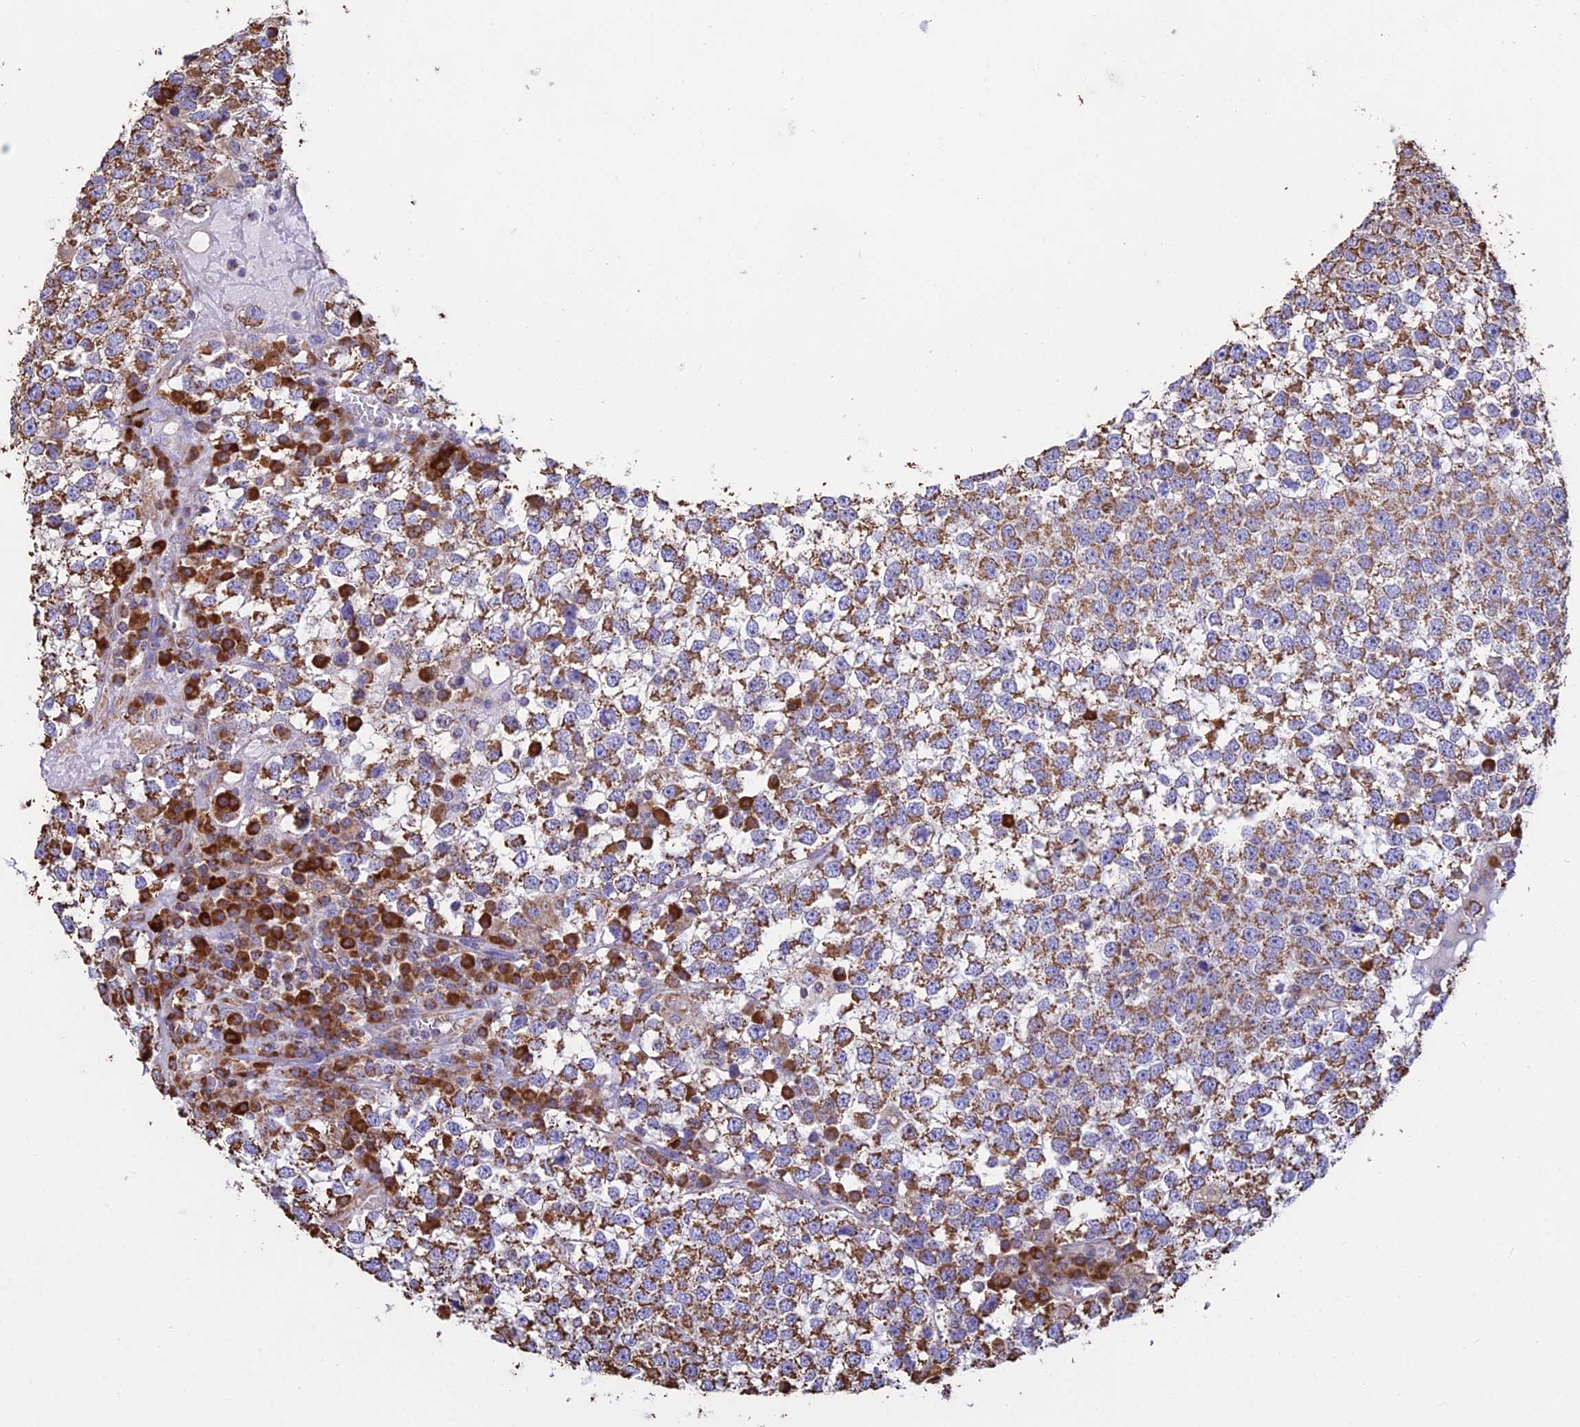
{"staining": {"intensity": "moderate", "quantity": ">75%", "location": "cytoplasmic/membranous"}, "tissue": "testis cancer", "cell_type": "Tumor cells", "image_type": "cancer", "snomed": [{"axis": "morphology", "description": "Seminoma, NOS"}, {"axis": "topography", "description": "Testis"}], "caption": "Human seminoma (testis) stained with a brown dye reveals moderate cytoplasmic/membranous positive positivity in approximately >75% of tumor cells.", "gene": "OR2W3", "patient": {"sex": "male", "age": 65}}